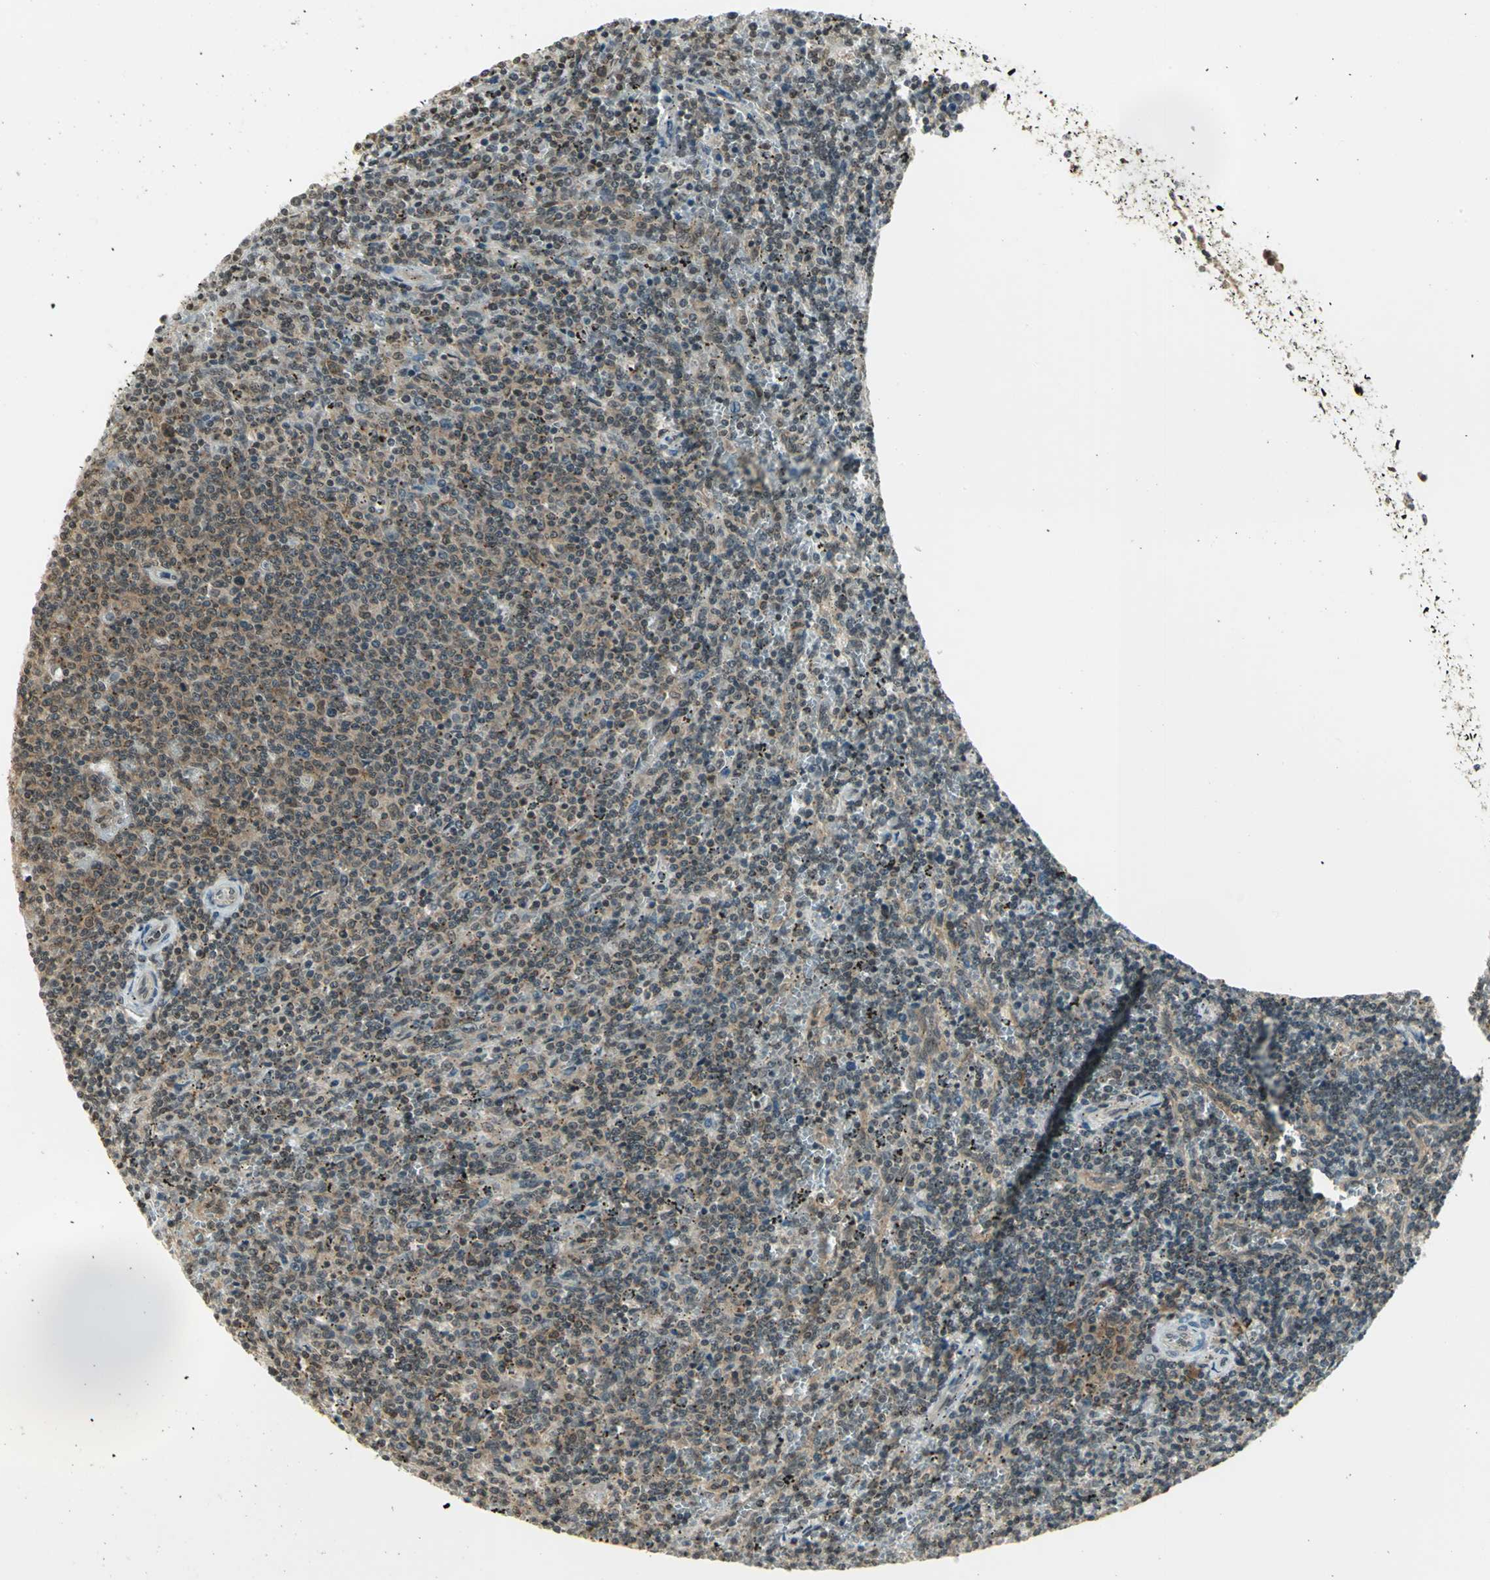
{"staining": {"intensity": "weak", "quantity": ">75%", "location": "cytoplasmic/membranous"}, "tissue": "lymphoma", "cell_type": "Tumor cells", "image_type": "cancer", "snomed": [{"axis": "morphology", "description": "Malignant lymphoma, non-Hodgkin's type, Low grade"}, {"axis": "topography", "description": "Spleen"}], "caption": "A micrograph of lymphoma stained for a protein shows weak cytoplasmic/membranous brown staining in tumor cells.", "gene": "CDC34", "patient": {"sex": "female", "age": 50}}